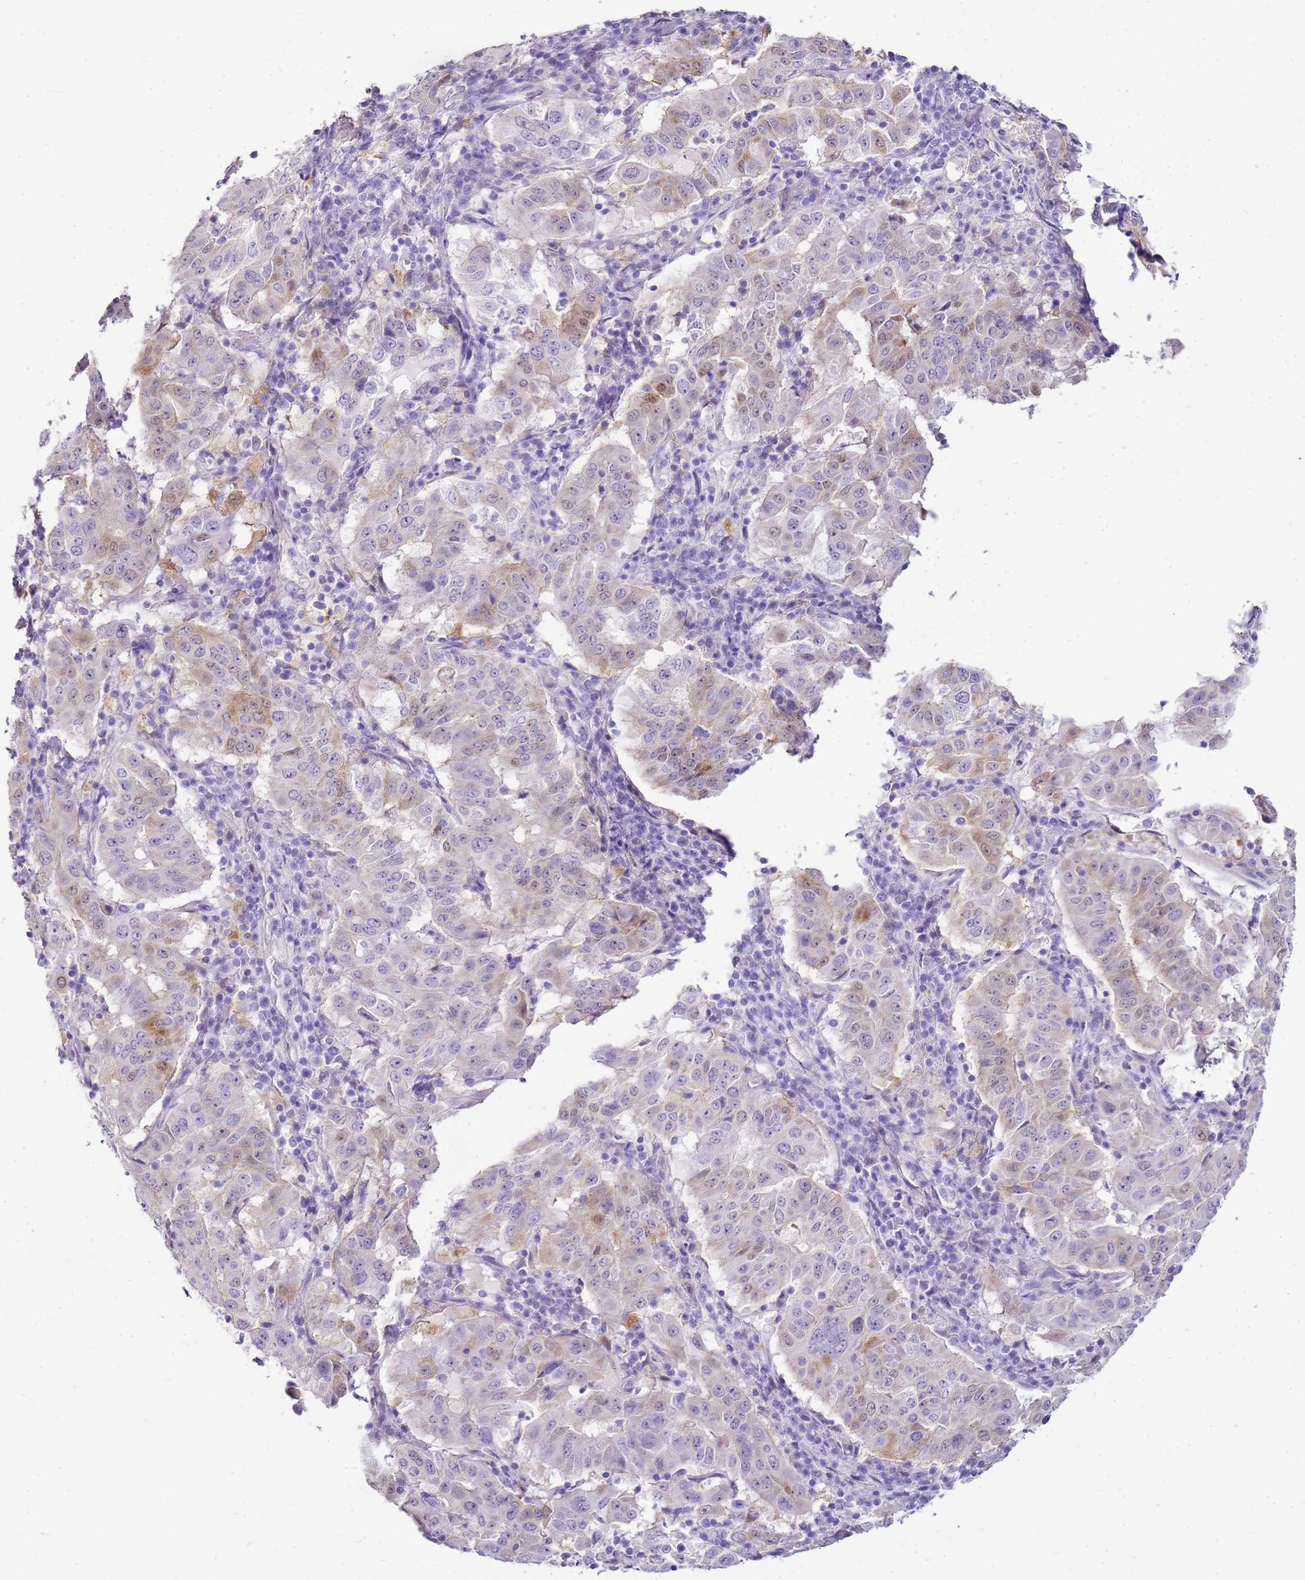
{"staining": {"intensity": "weak", "quantity": "<25%", "location": "cytoplasmic/membranous"}, "tissue": "pancreatic cancer", "cell_type": "Tumor cells", "image_type": "cancer", "snomed": [{"axis": "morphology", "description": "Adenocarcinoma, NOS"}, {"axis": "topography", "description": "Pancreas"}], "caption": "Protein analysis of pancreatic adenocarcinoma shows no significant expression in tumor cells.", "gene": "SULT1E1", "patient": {"sex": "male", "age": 63}}